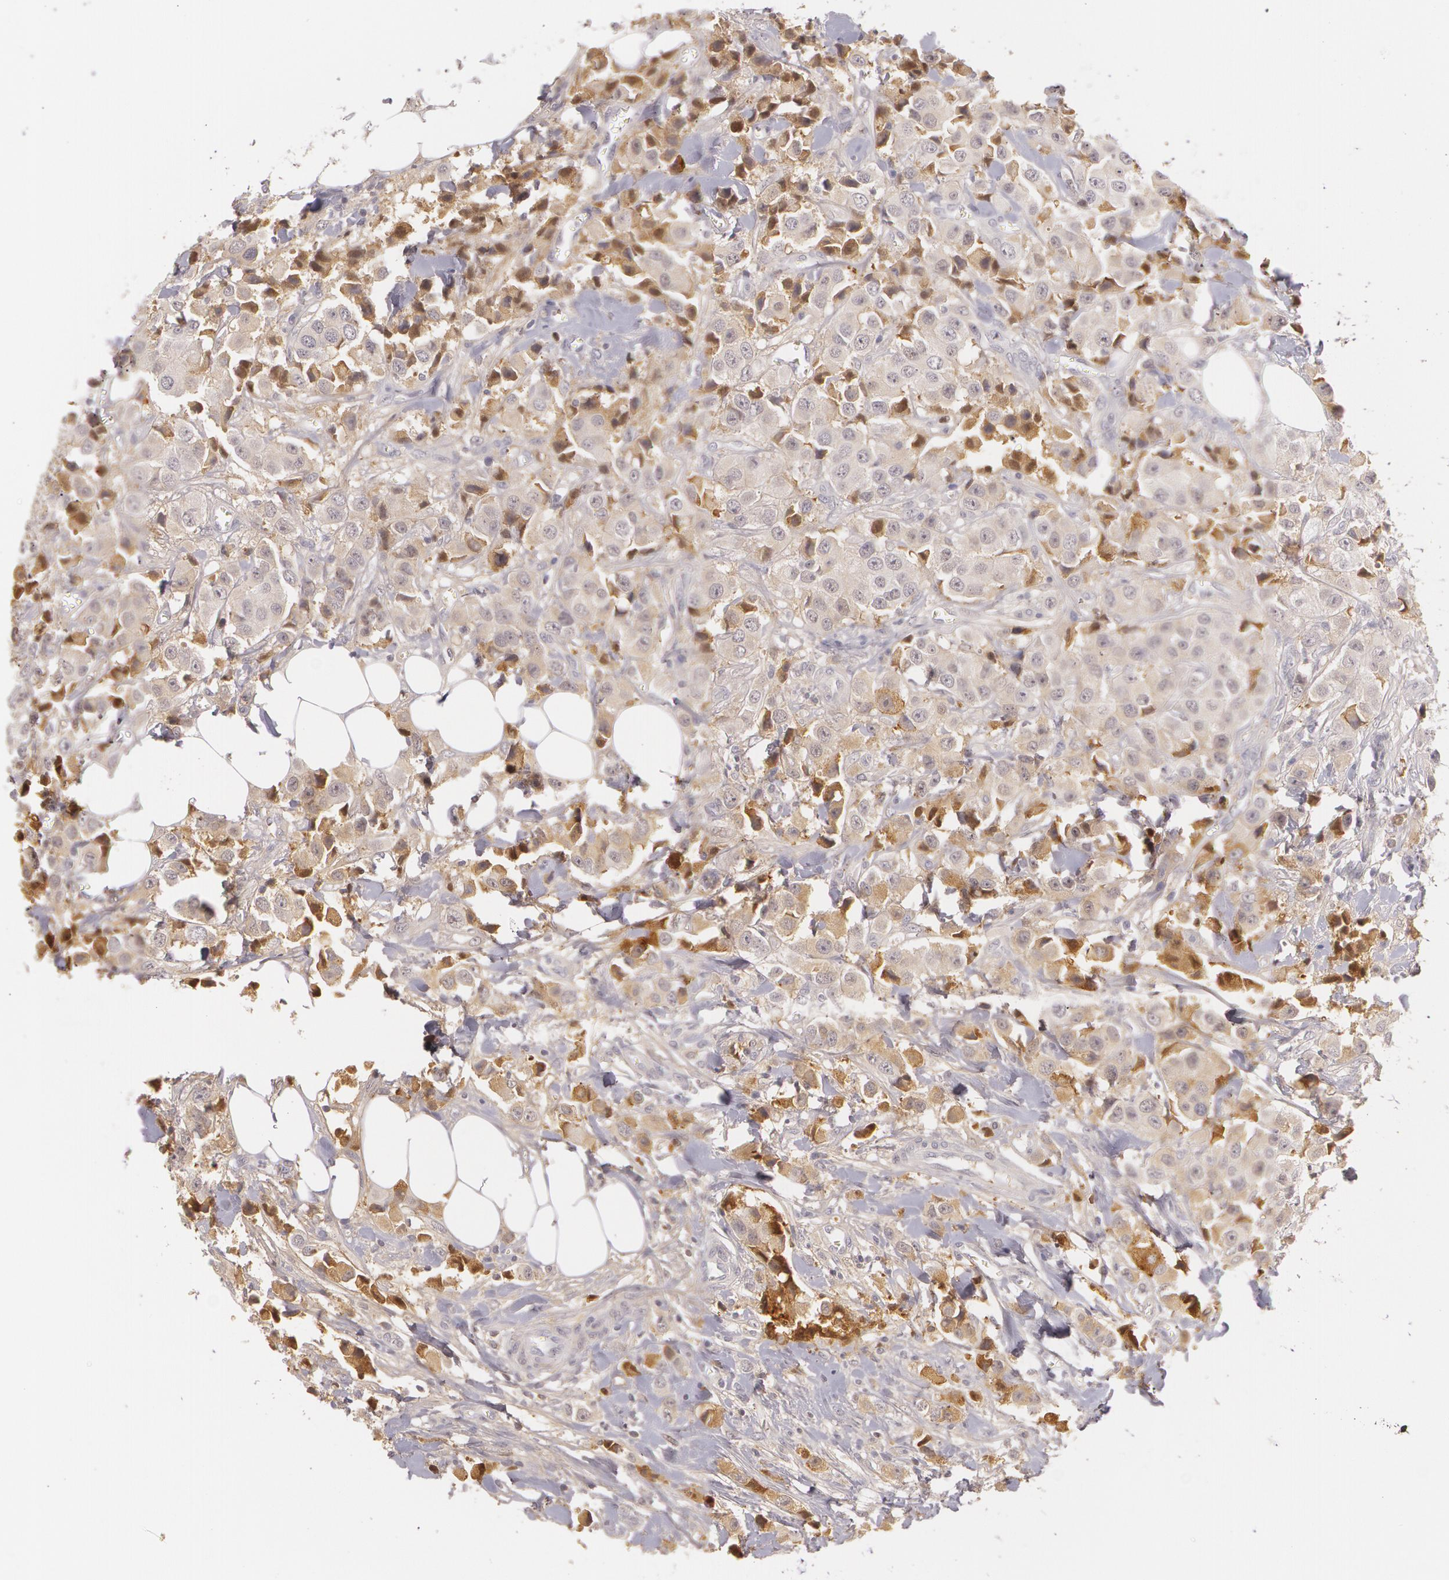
{"staining": {"intensity": "weak", "quantity": "<25%", "location": "cytoplasmic/membranous"}, "tissue": "breast cancer", "cell_type": "Tumor cells", "image_type": "cancer", "snomed": [{"axis": "morphology", "description": "Duct carcinoma"}, {"axis": "topography", "description": "Breast"}], "caption": "An immunohistochemistry (IHC) photomicrograph of breast cancer (invasive ductal carcinoma) is shown. There is no staining in tumor cells of breast cancer (invasive ductal carcinoma).", "gene": "LBP", "patient": {"sex": "female", "age": 58}}